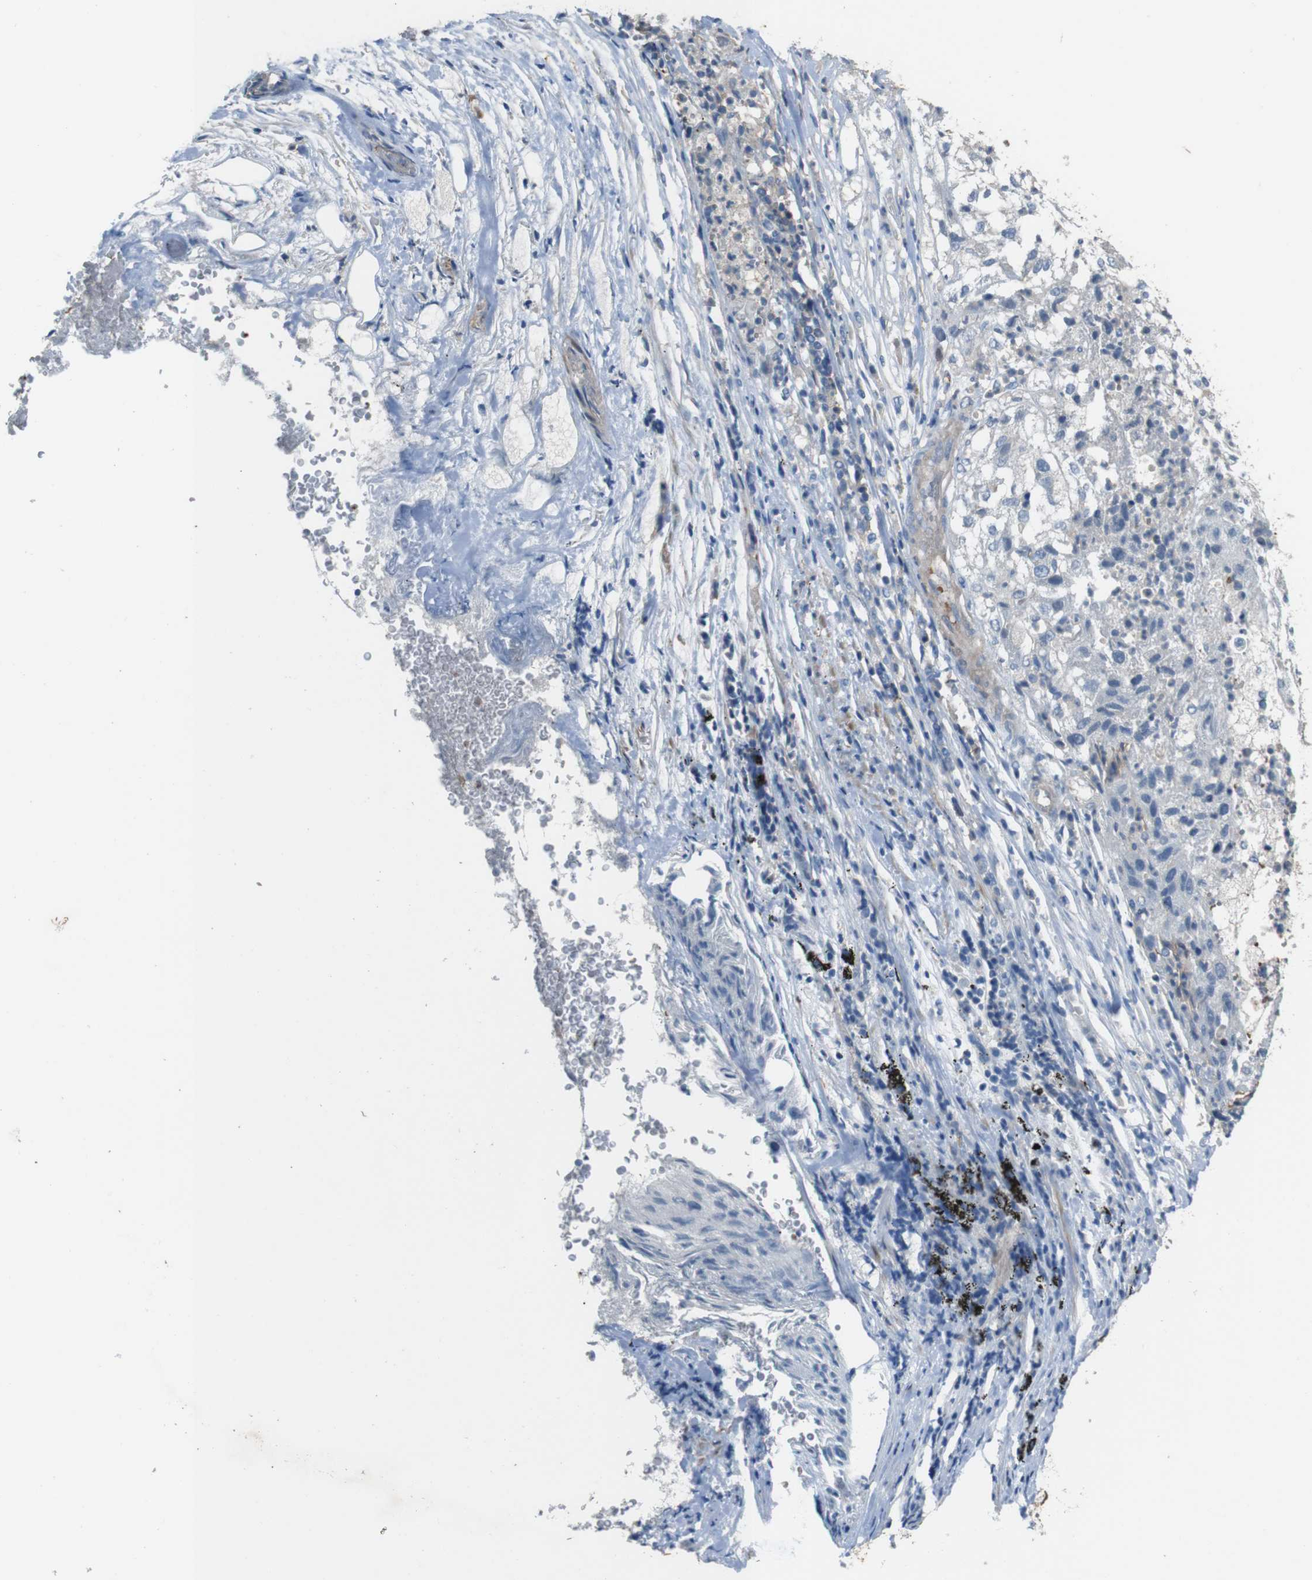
{"staining": {"intensity": "negative", "quantity": "none", "location": "none"}, "tissue": "lung cancer", "cell_type": "Tumor cells", "image_type": "cancer", "snomed": [{"axis": "morphology", "description": "Inflammation, NOS"}, {"axis": "morphology", "description": "Squamous cell carcinoma, NOS"}, {"axis": "topography", "description": "Lymph node"}, {"axis": "topography", "description": "Soft tissue"}, {"axis": "topography", "description": "Lung"}], "caption": "Immunohistochemistry image of neoplastic tissue: lung cancer (squamous cell carcinoma) stained with DAB (3,3'-diaminobenzidine) shows no significant protein staining in tumor cells.", "gene": "ATP2B1", "patient": {"sex": "male", "age": 66}}